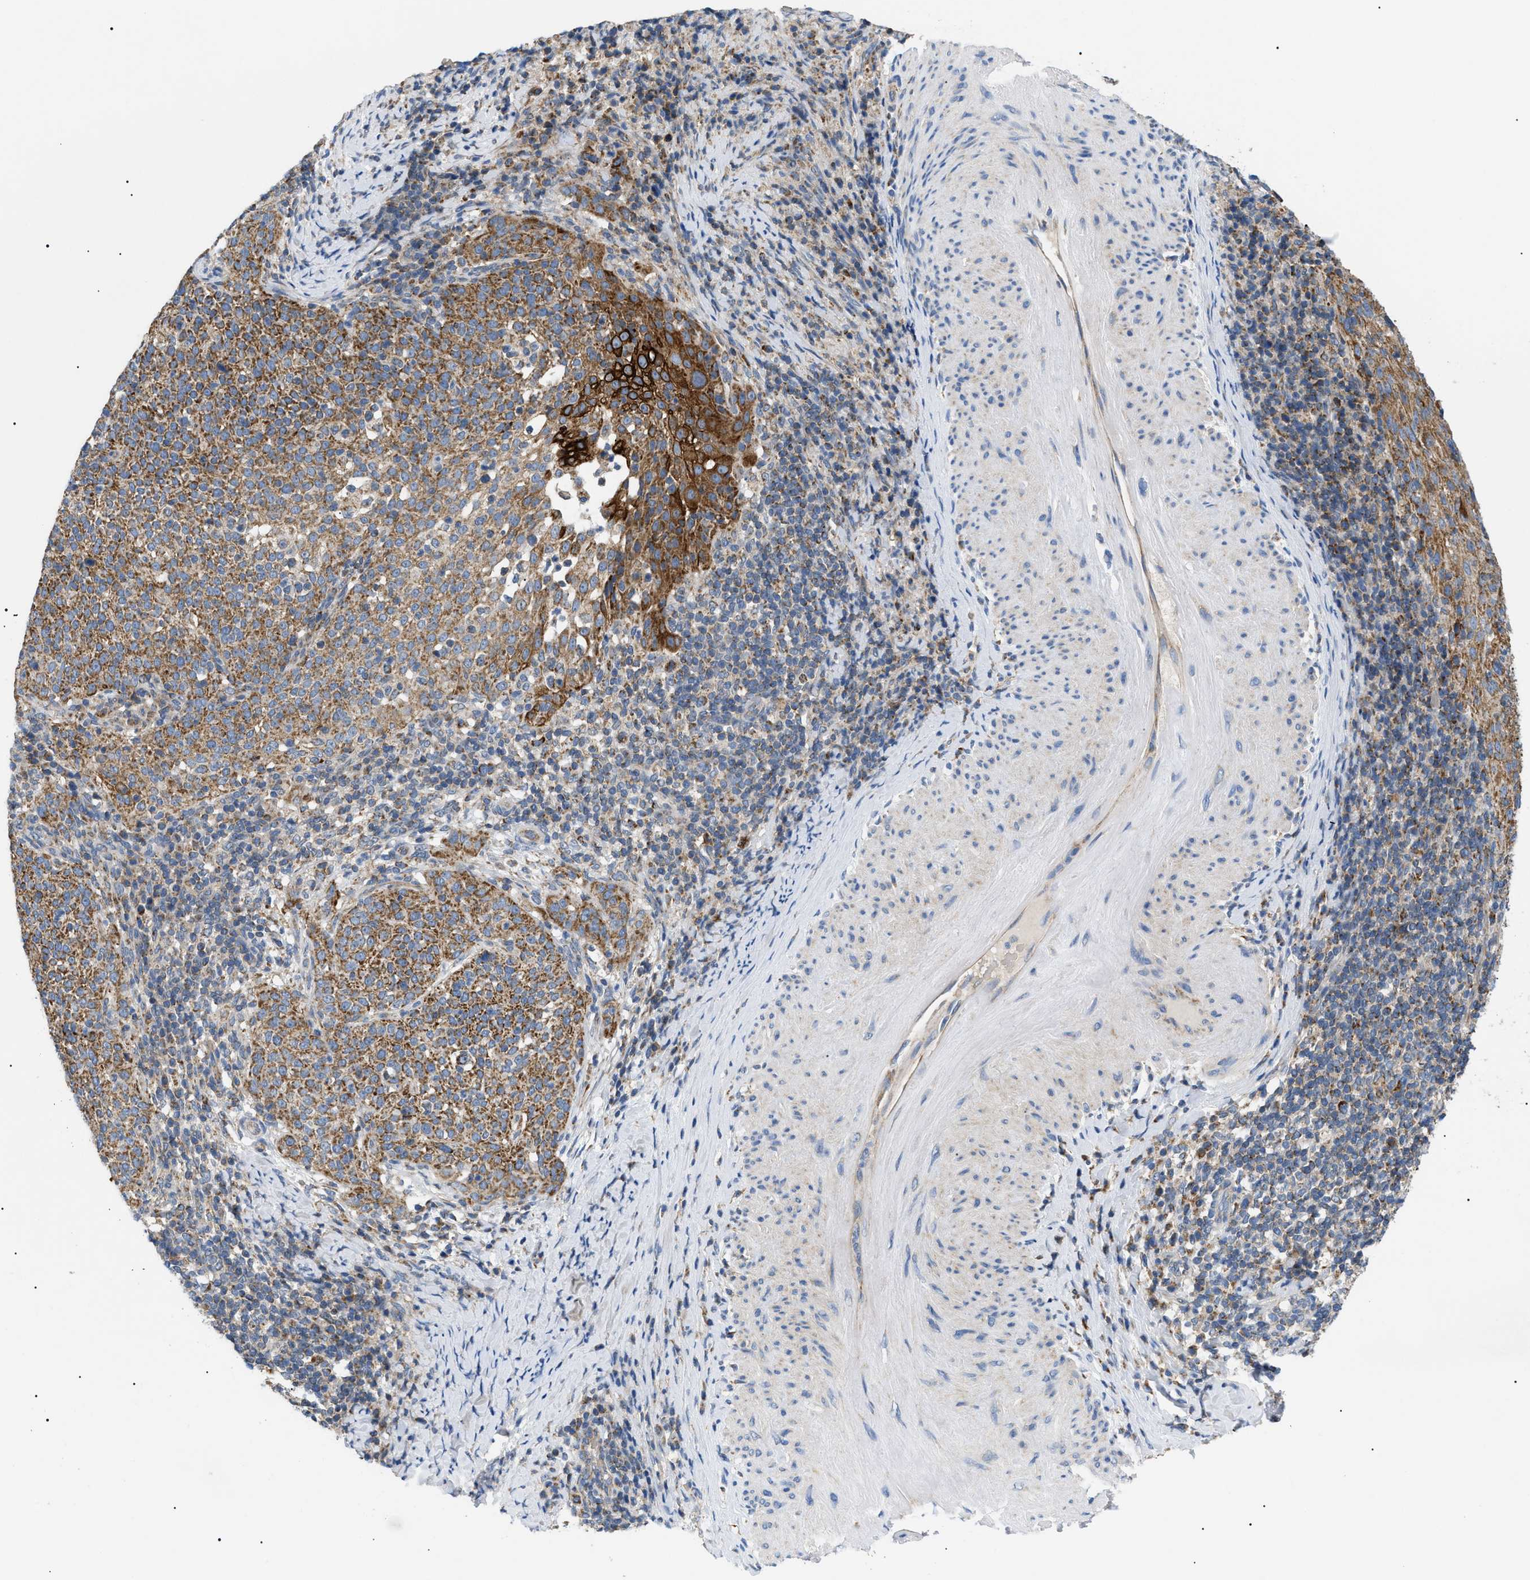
{"staining": {"intensity": "moderate", "quantity": ">75%", "location": "cytoplasmic/membranous"}, "tissue": "cervical cancer", "cell_type": "Tumor cells", "image_type": "cancer", "snomed": [{"axis": "morphology", "description": "Squamous cell carcinoma, NOS"}, {"axis": "topography", "description": "Cervix"}], "caption": "Immunohistochemical staining of cervical squamous cell carcinoma reveals medium levels of moderate cytoplasmic/membranous protein positivity in approximately >75% of tumor cells. The protein of interest is stained brown, and the nuclei are stained in blue (DAB IHC with brightfield microscopy, high magnification).", "gene": "TOMM6", "patient": {"sex": "female", "age": 51}}